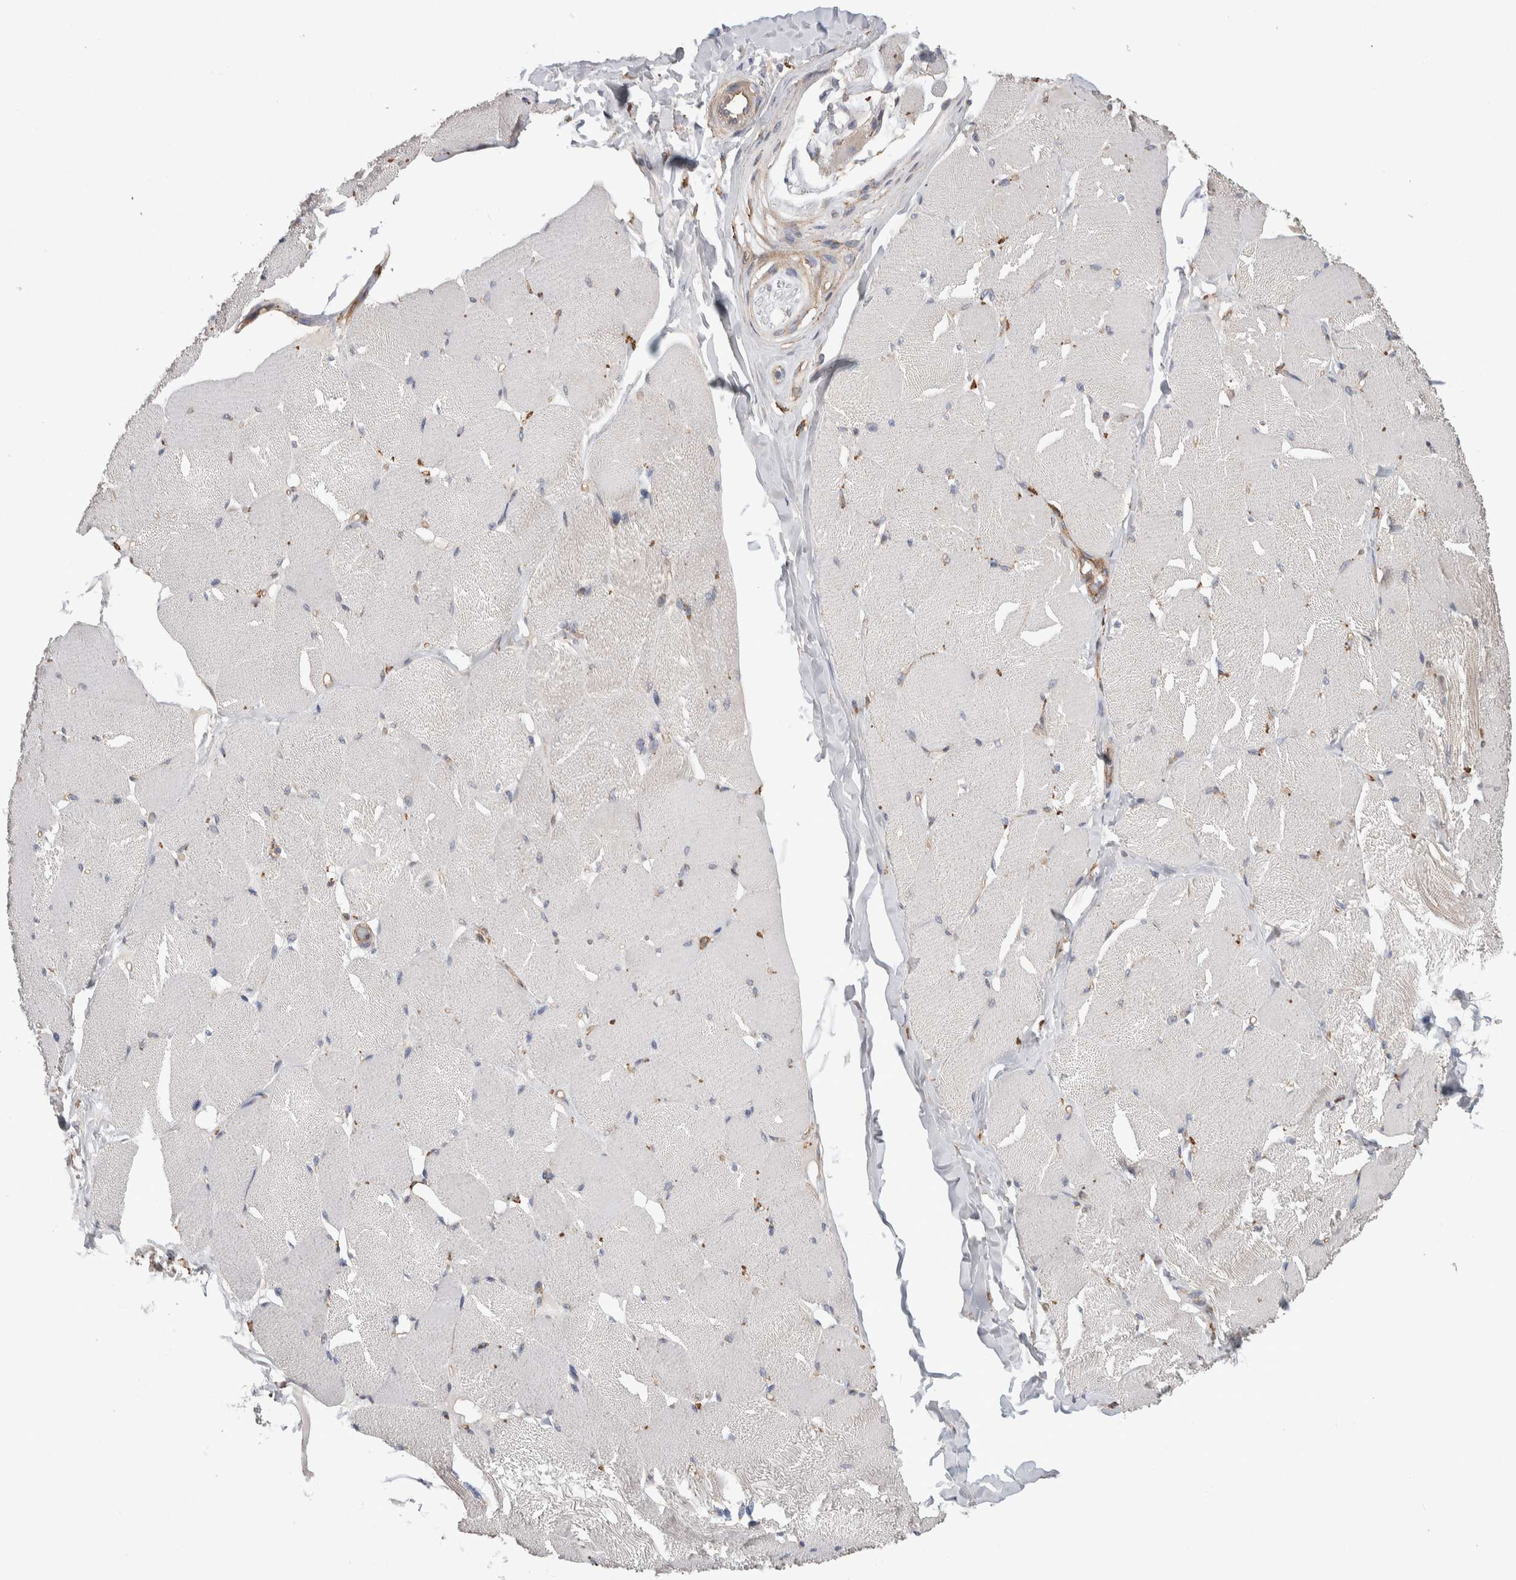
{"staining": {"intensity": "weak", "quantity": "<25%", "location": "cytoplasmic/membranous"}, "tissue": "skeletal muscle", "cell_type": "Myocytes", "image_type": "normal", "snomed": [{"axis": "morphology", "description": "Normal tissue, NOS"}, {"axis": "topography", "description": "Skin"}, {"axis": "topography", "description": "Skeletal muscle"}], "caption": "IHC image of normal skeletal muscle: human skeletal muscle stained with DAB (3,3'-diaminobenzidine) reveals no significant protein staining in myocytes. Nuclei are stained in blue.", "gene": "GCNA", "patient": {"sex": "male", "age": 83}}